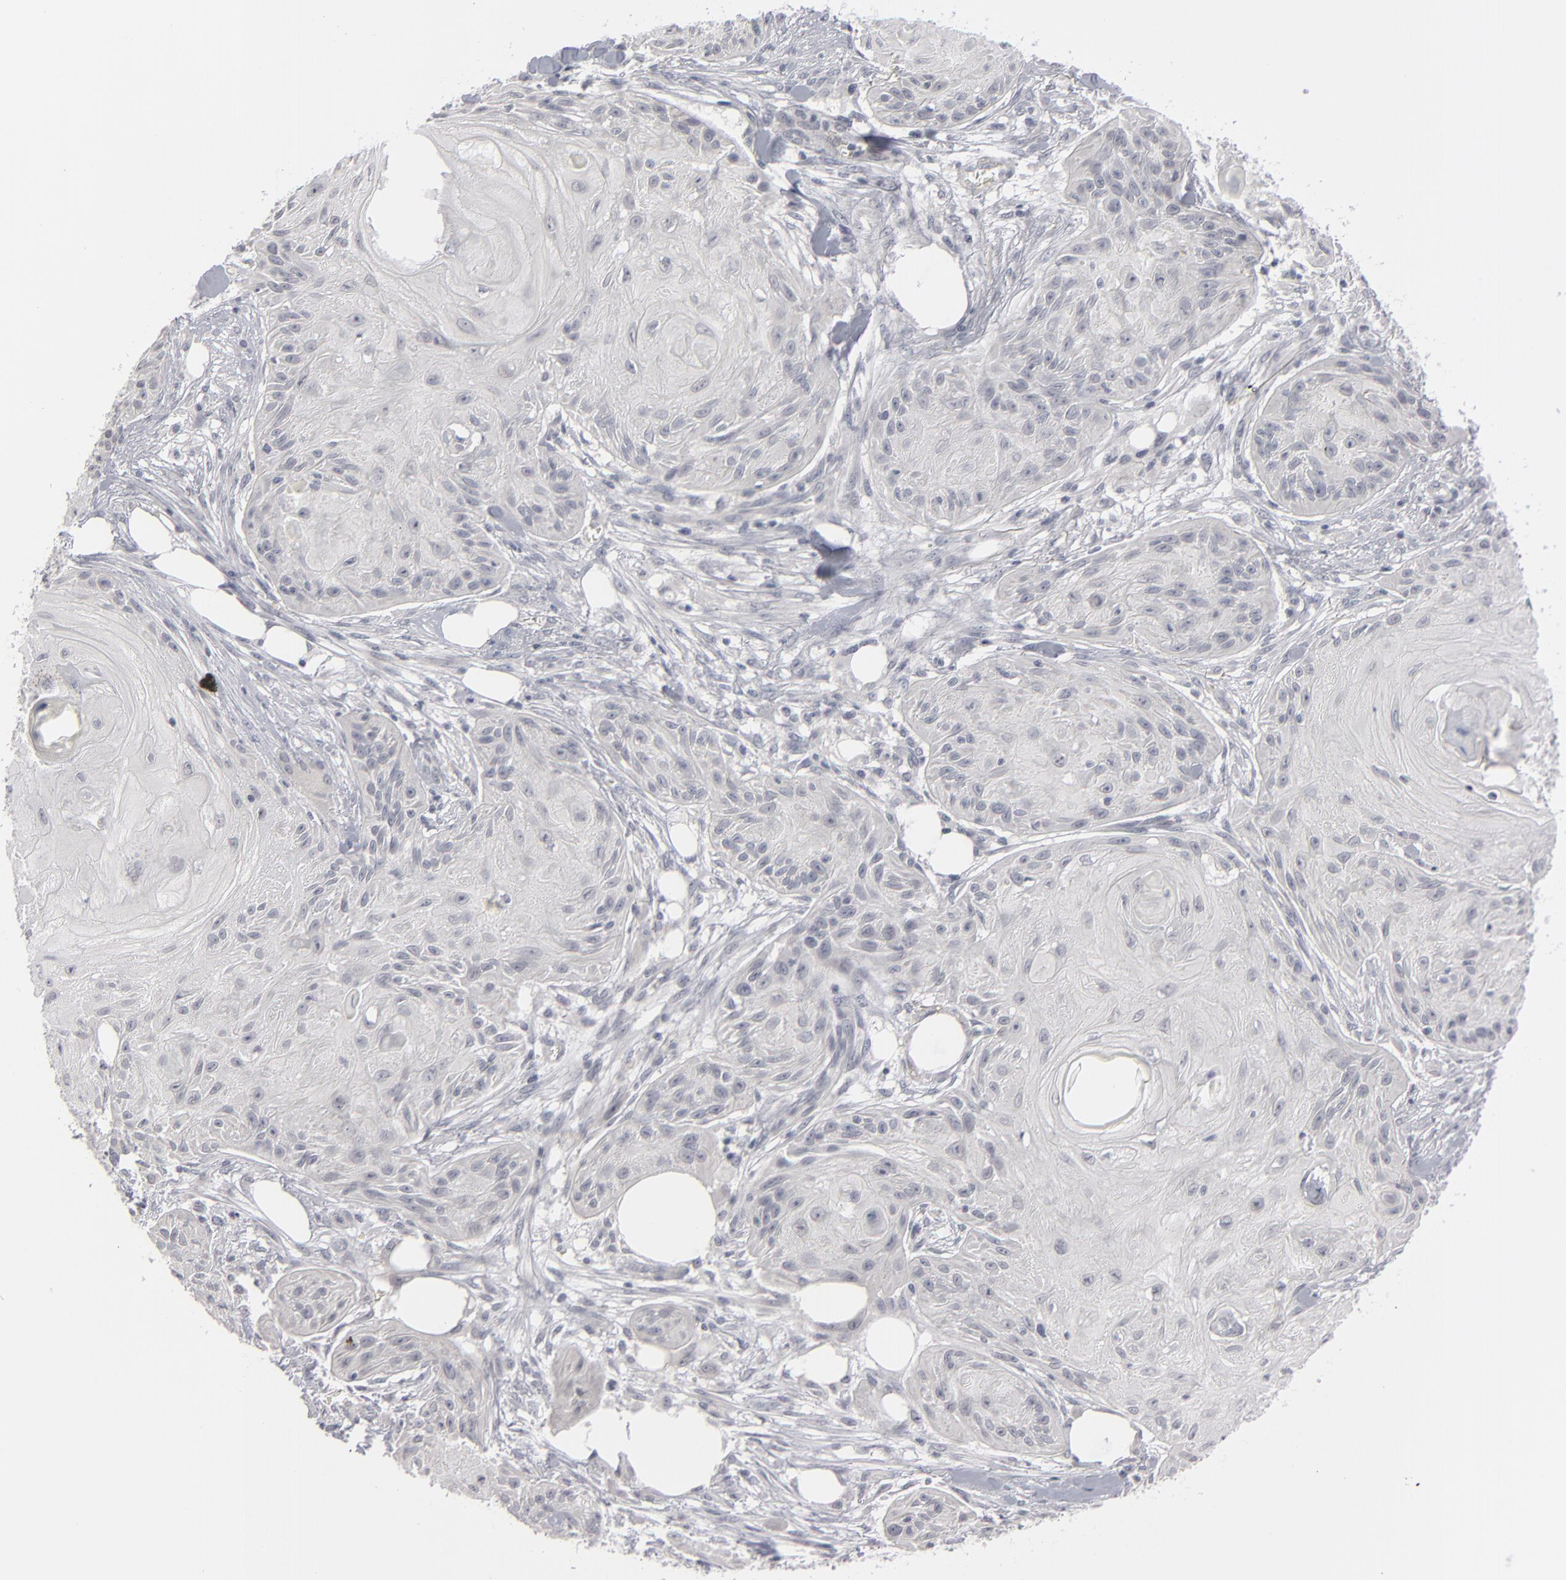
{"staining": {"intensity": "negative", "quantity": "none", "location": "none"}, "tissue": "skin cancer", "cell_type": "Tumor cells", "image_type": "cancer", "snomed": [{"axis": "morphology", "description": "Squamous cell carcinoma, NOS"}, {"axis": "topography", "description": "Skin"}], "caption": "Immunohistochemical staining of human skin squamous cell carcinoma exhibits no significant staining in tumor cells.", "gene": "KIAA1210", "patient": {"sex": "female", "age": 88}}